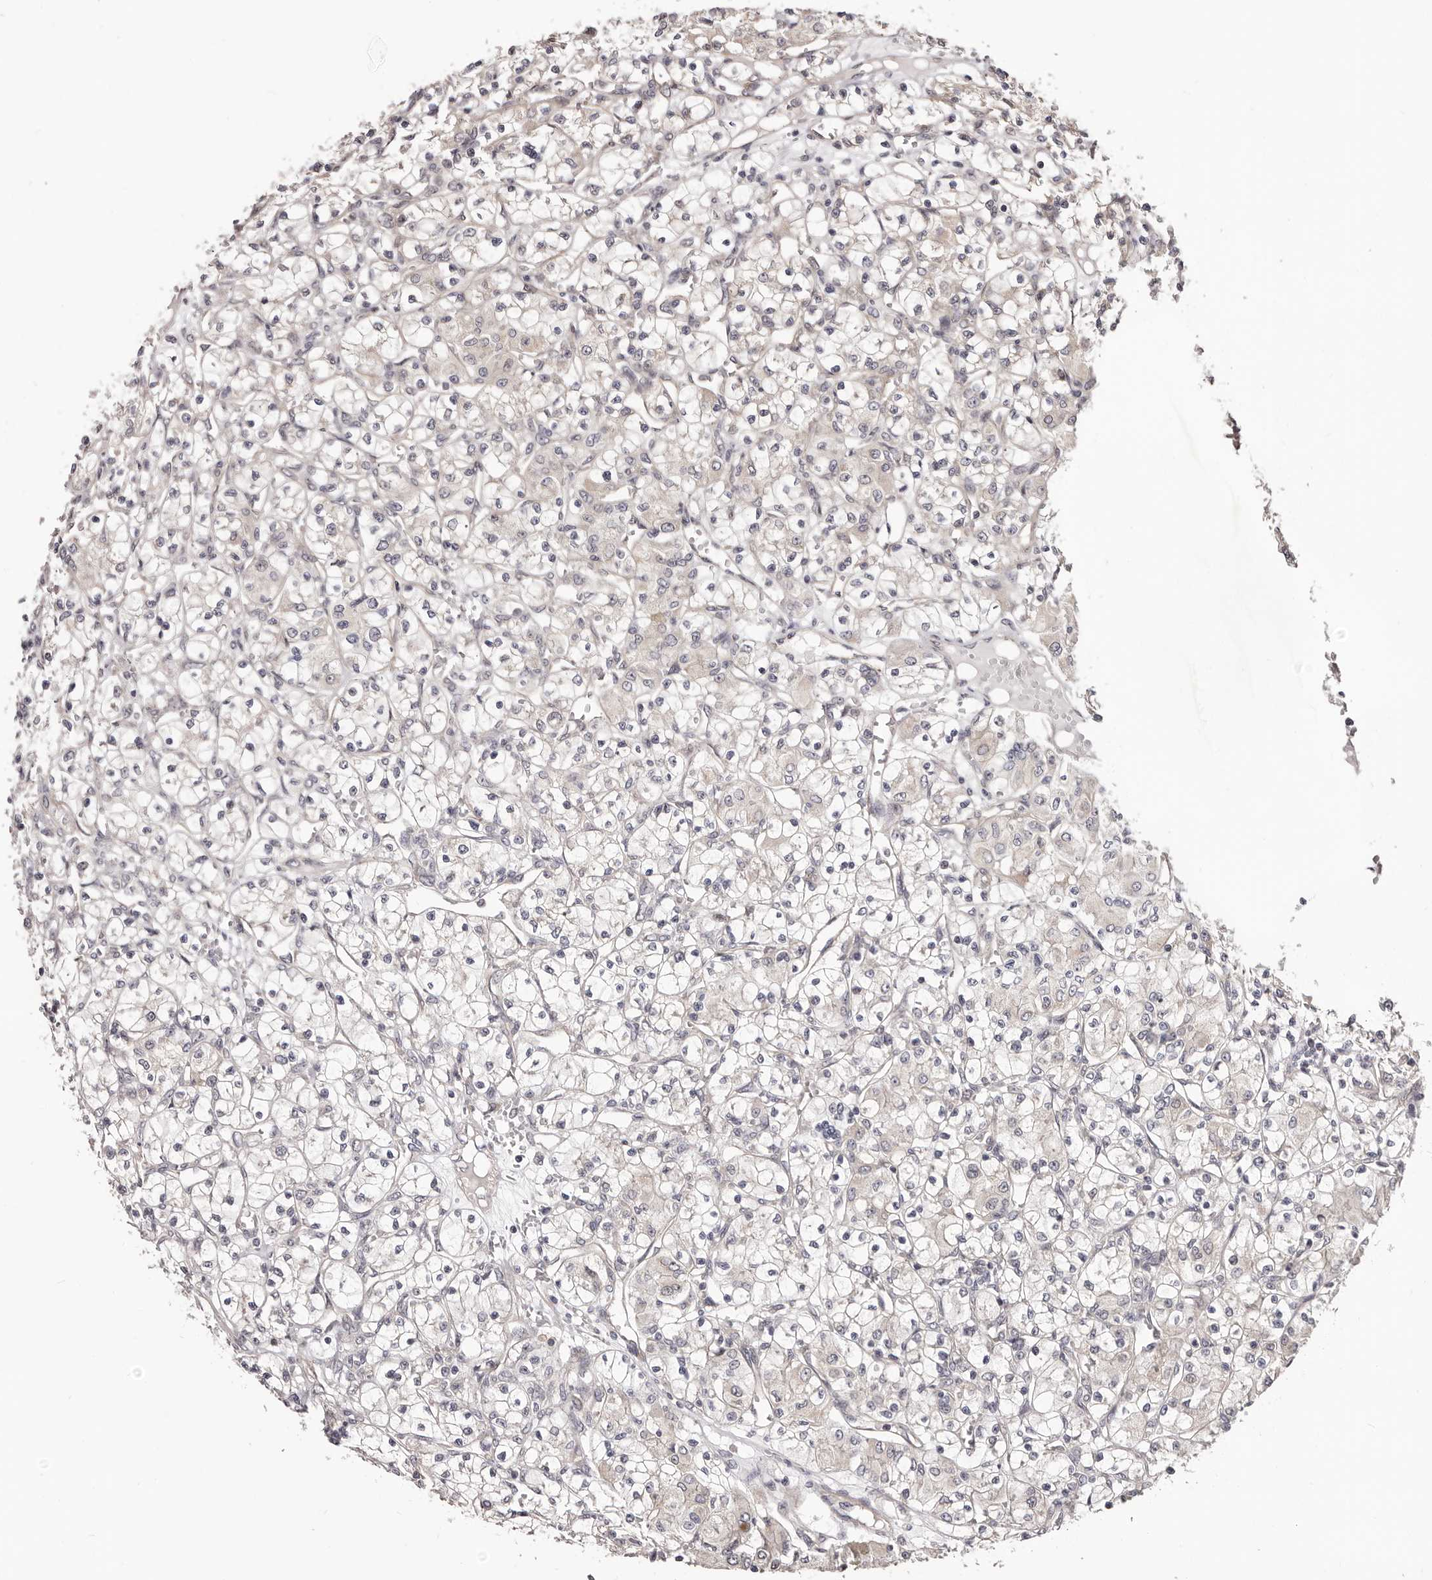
{"staining": {"intensity": "negative", "quantity": "none", "location": "none"}, "tissue": "renal cancer", "cell_type": "Tumor cells", "image_type": "cancer", "snomed": [{"axis": "morphology", "description": "Adenocarcinoma, NOS"}, {"axis": "topography", "description": "Kidney"}], "caption": "IHC micrograph of human renal cancer stained for a protein (brown), which shows no expression in tumor cells.", "gene": "NOL12", "patient": {"sex": "female", "age": 59}}